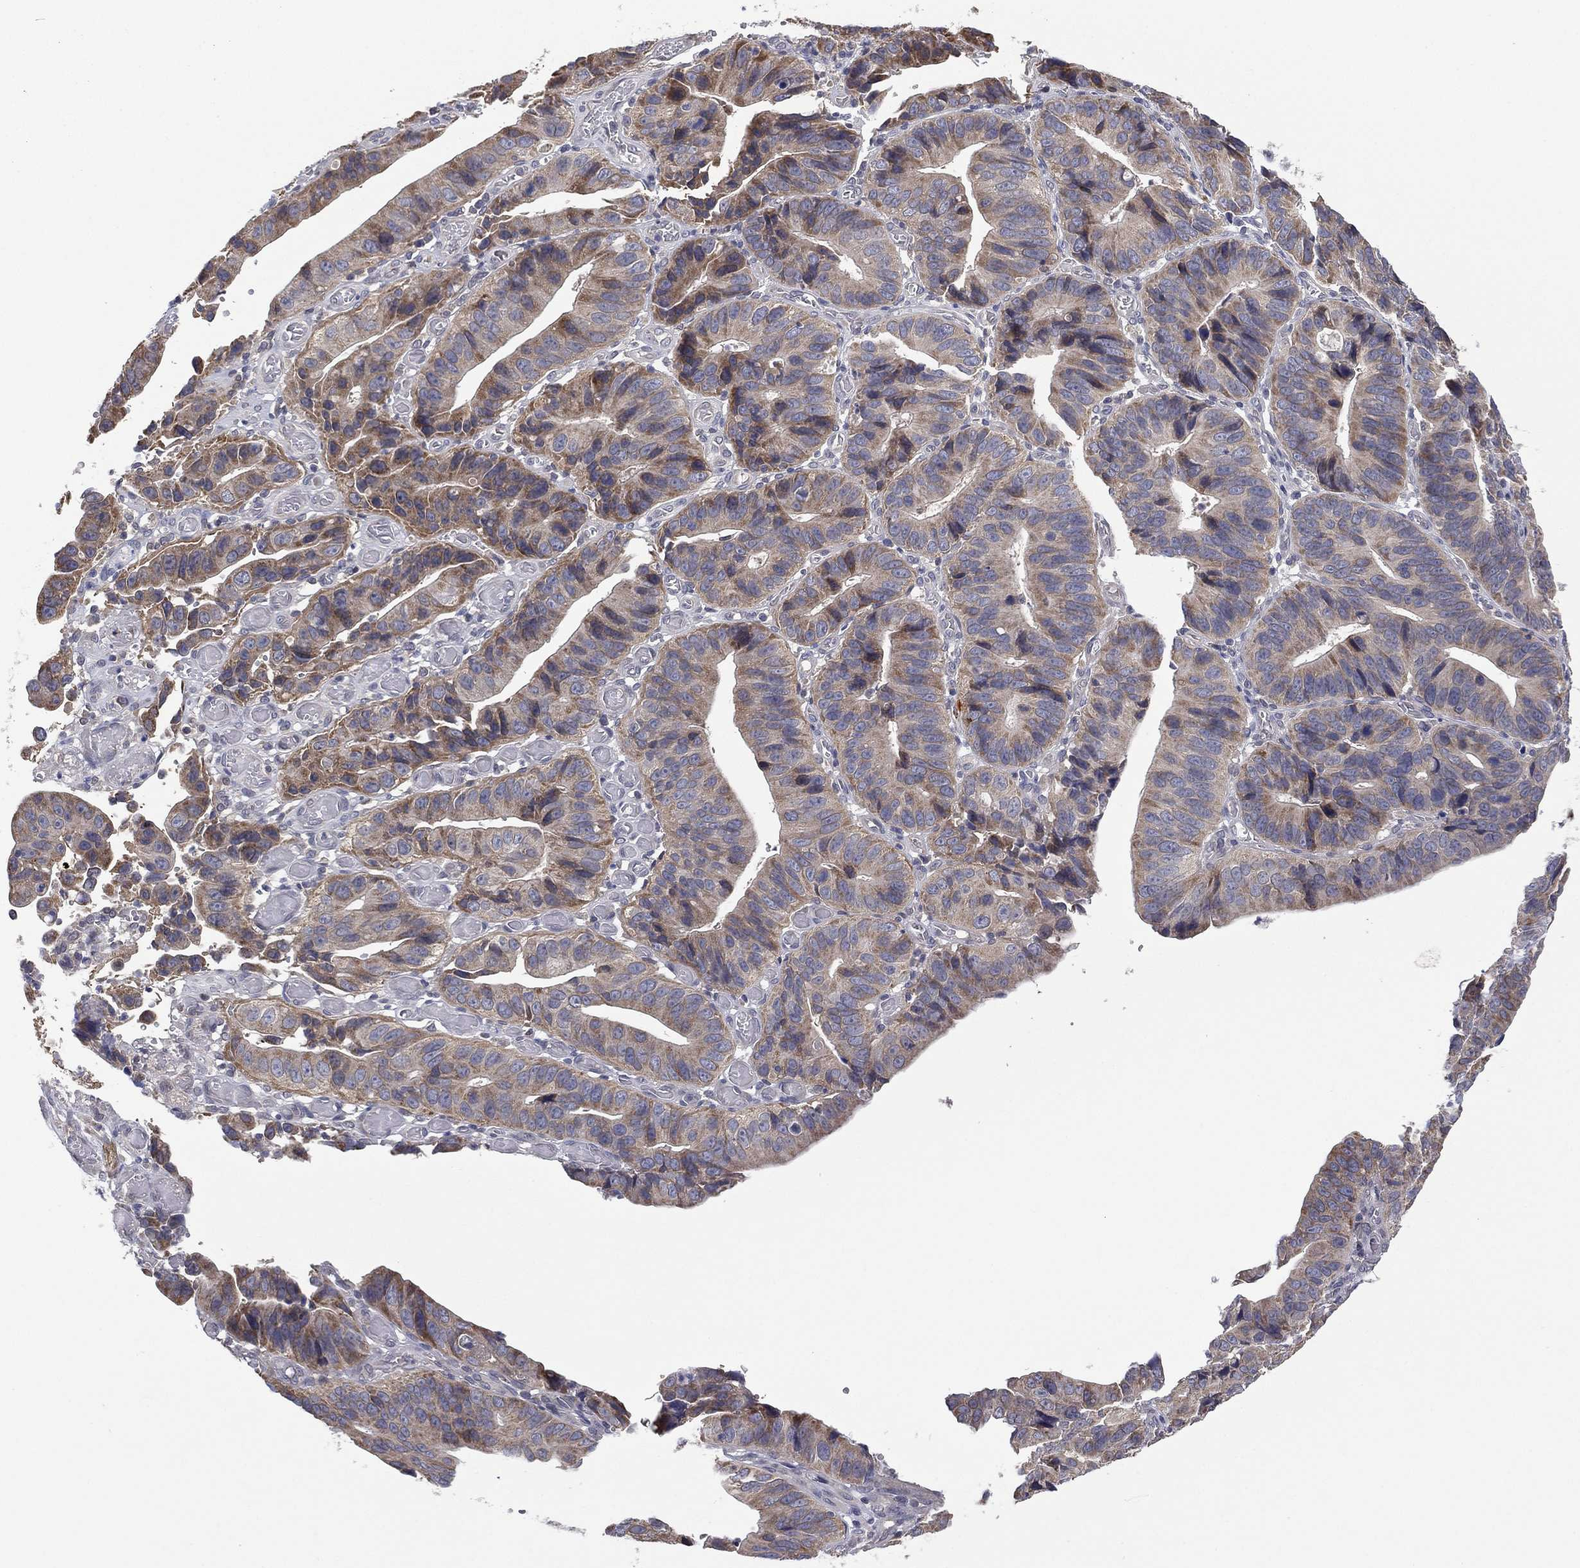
{"staining": {"intensity": "weak", "quantity": "25%-75%", "location": "cytoplasmic/membranous"}, "tissue": "stomach cancer", "cell_type": "Tumor cells", "image_type": "cancer", "snomed": [{"axis": "morphology", "description": "Adenocarcinoma, NOS"}, {"axis": "topography", "description": "Stomach"}], "caption": "Human stomach adenocarcinoma stained for a protein (brown) exhibits weak cytoplasmic/membranous positive staining in approximately 25%-75% of tumor cells.", "gene": "MPP7", "patient": {"sex": "male", "age": 84}}